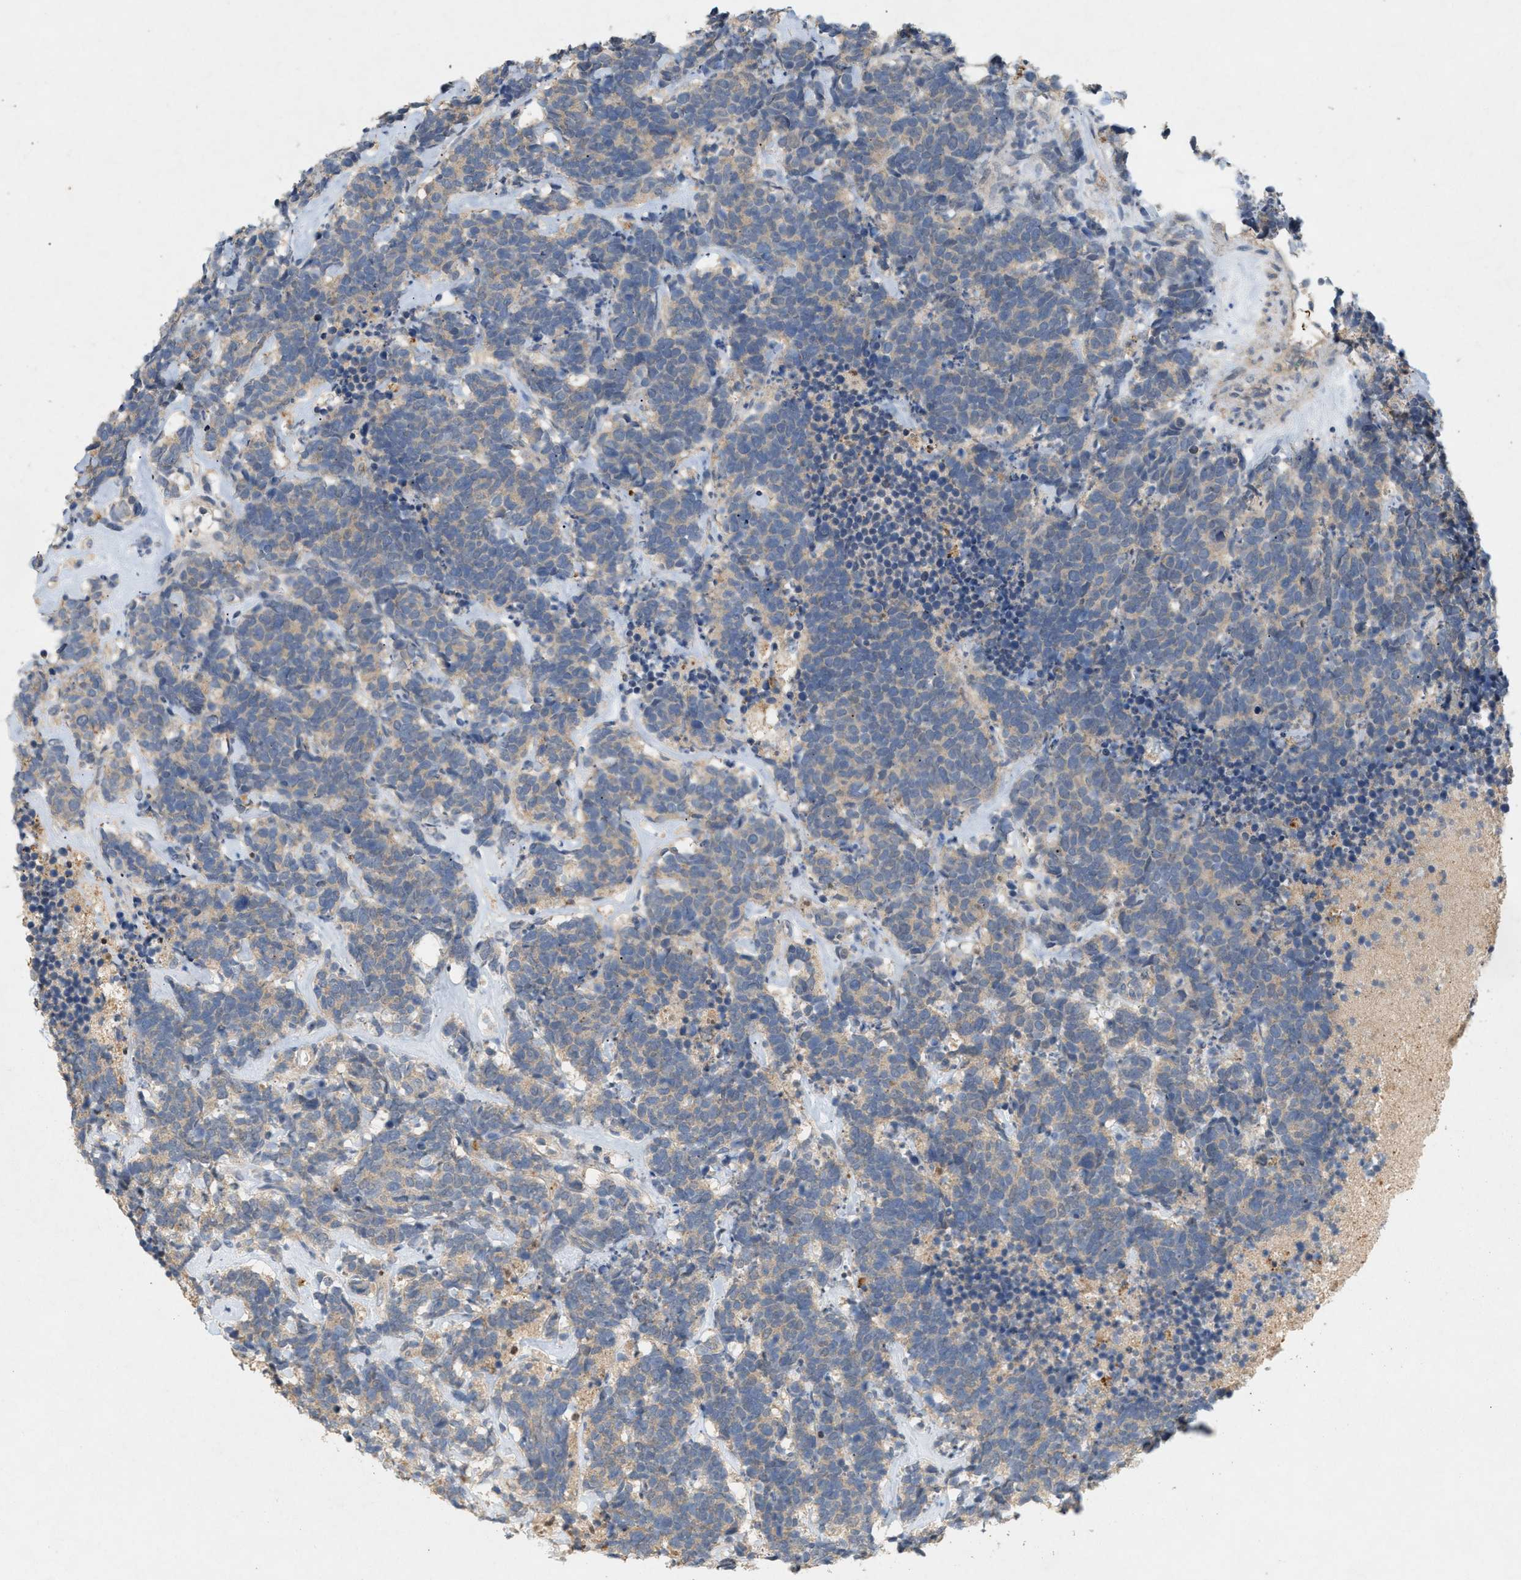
{"staining": {"intensity": "negative", "quantity": "none", "location": "none"}, "tissue": "carcinoid", "cell_type": "Tumor cells", "image_type": "cancer", "snomed": [{"axis": "morphology", "description": "Carcinoma, NOS"}, {"axis": "morphology", "description": "Carcinoid, malignant, NOS"}, {"axis": "topography", "description": "Urinary bladder"}], "caption": "Immunohistochemistry histopathology image of neoplastic tissue: human carcinoid stained with DAB (3,3'-diaminobenzidine) demonstrates no significant protein positivity in tumor cells.", "gene": "DCAF7", "patient": {"sex": "male", "age": 57}}